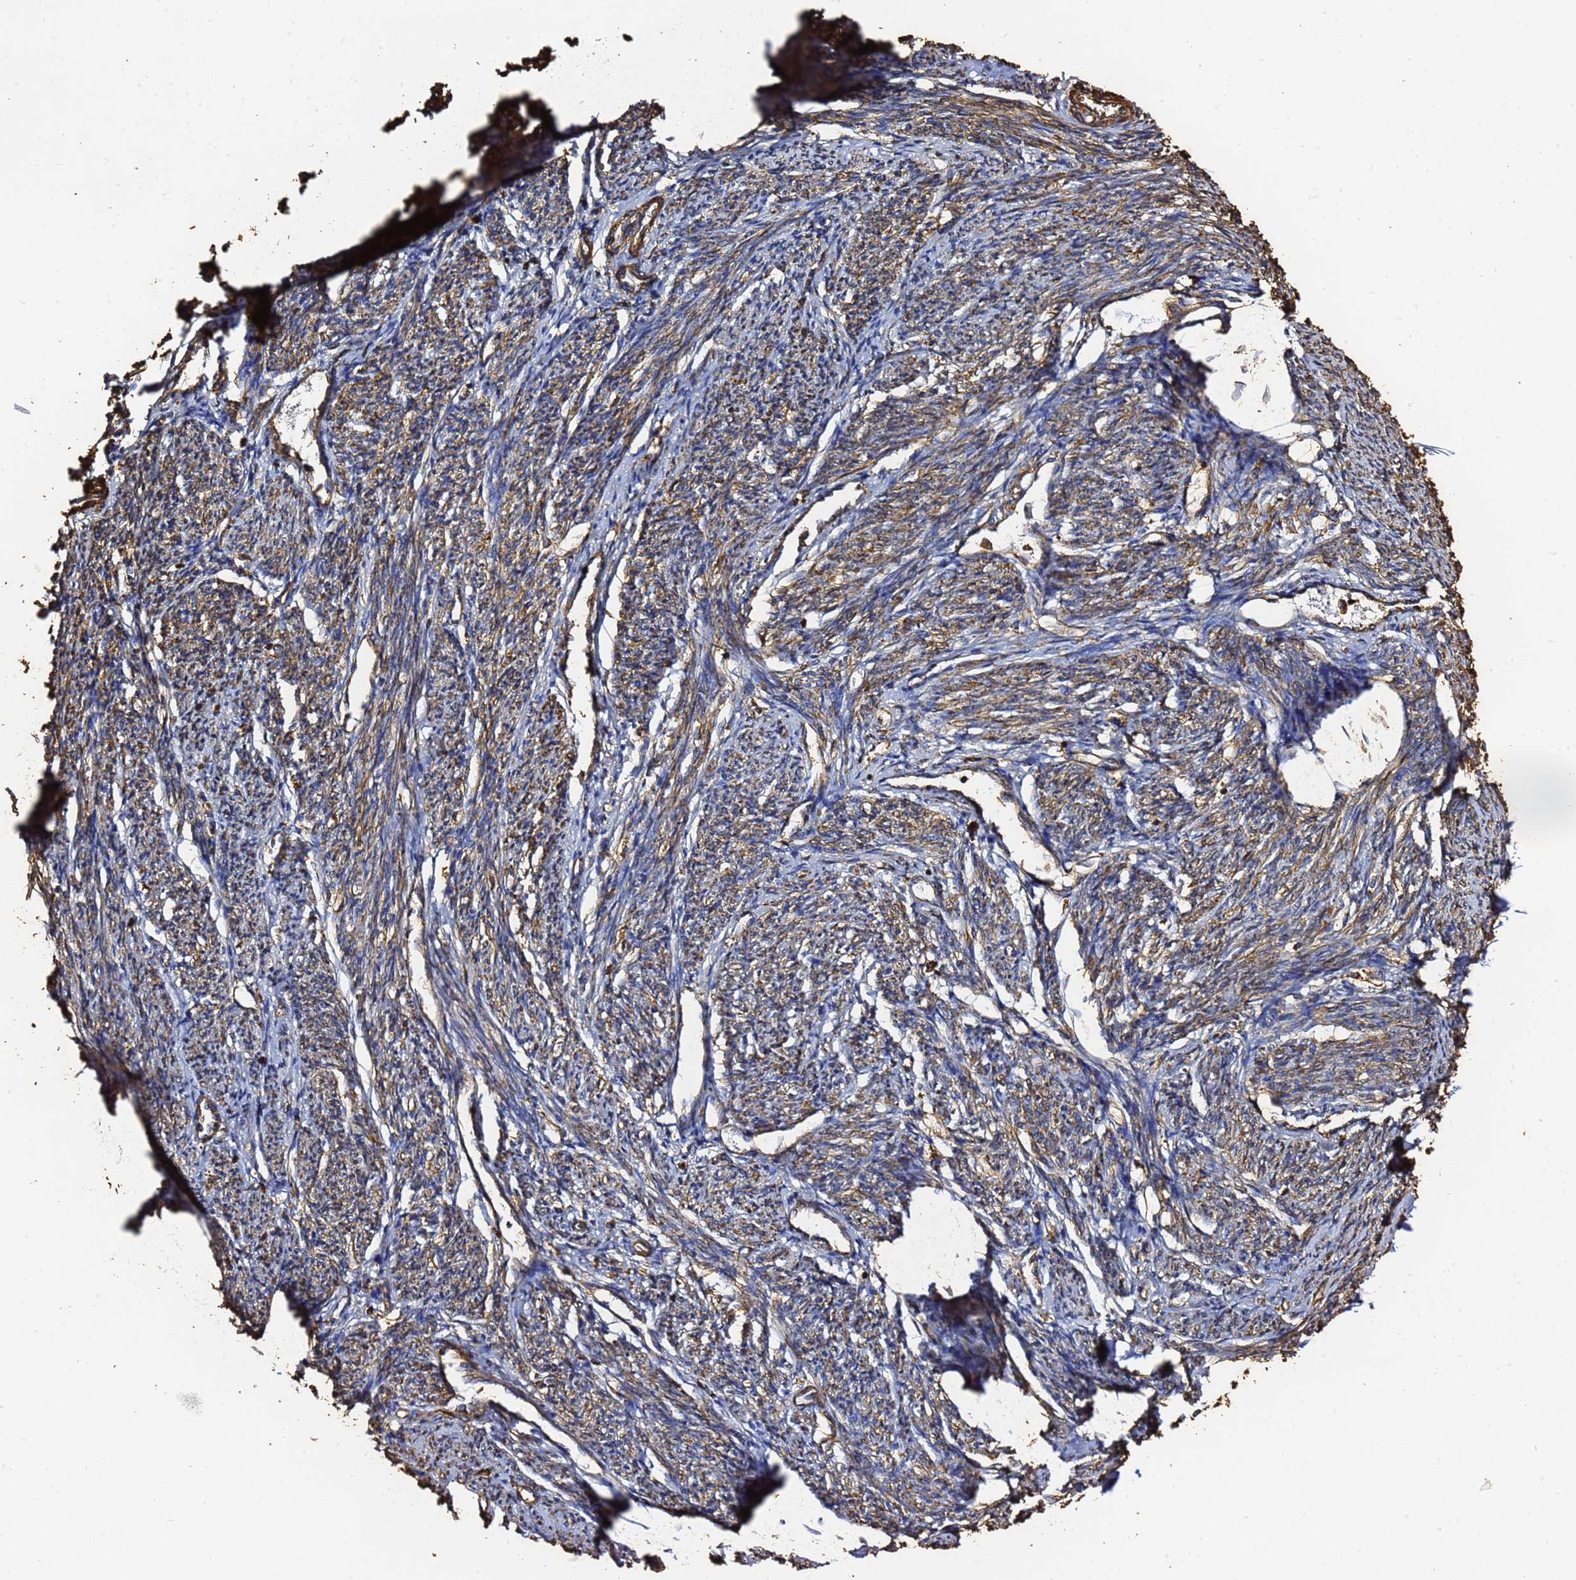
{"staining": {"intensity": "moderate", "quantity": ">75%", "location": "cytoplasmic/membranous"}, "tissue": "smooth muscle", "cell_type": "Smooth muscle cells", "image_type": "normal", "snomed": [{"axis": "morphology", "description": "Normal tissue, NOS"}, {"axis": "topography", "description": "Smooth muscle"}, {"axis": "topography", "description": "Uterus"}], "caption": "DAB immunohistochemical staining of normal human smooth muscle shows moderate cytoplasmic/membranous protein positivity in about >75% of smooth muscle cells.", "gene": "ACTA1", "patient": {"sex": "female", "age": 59}}